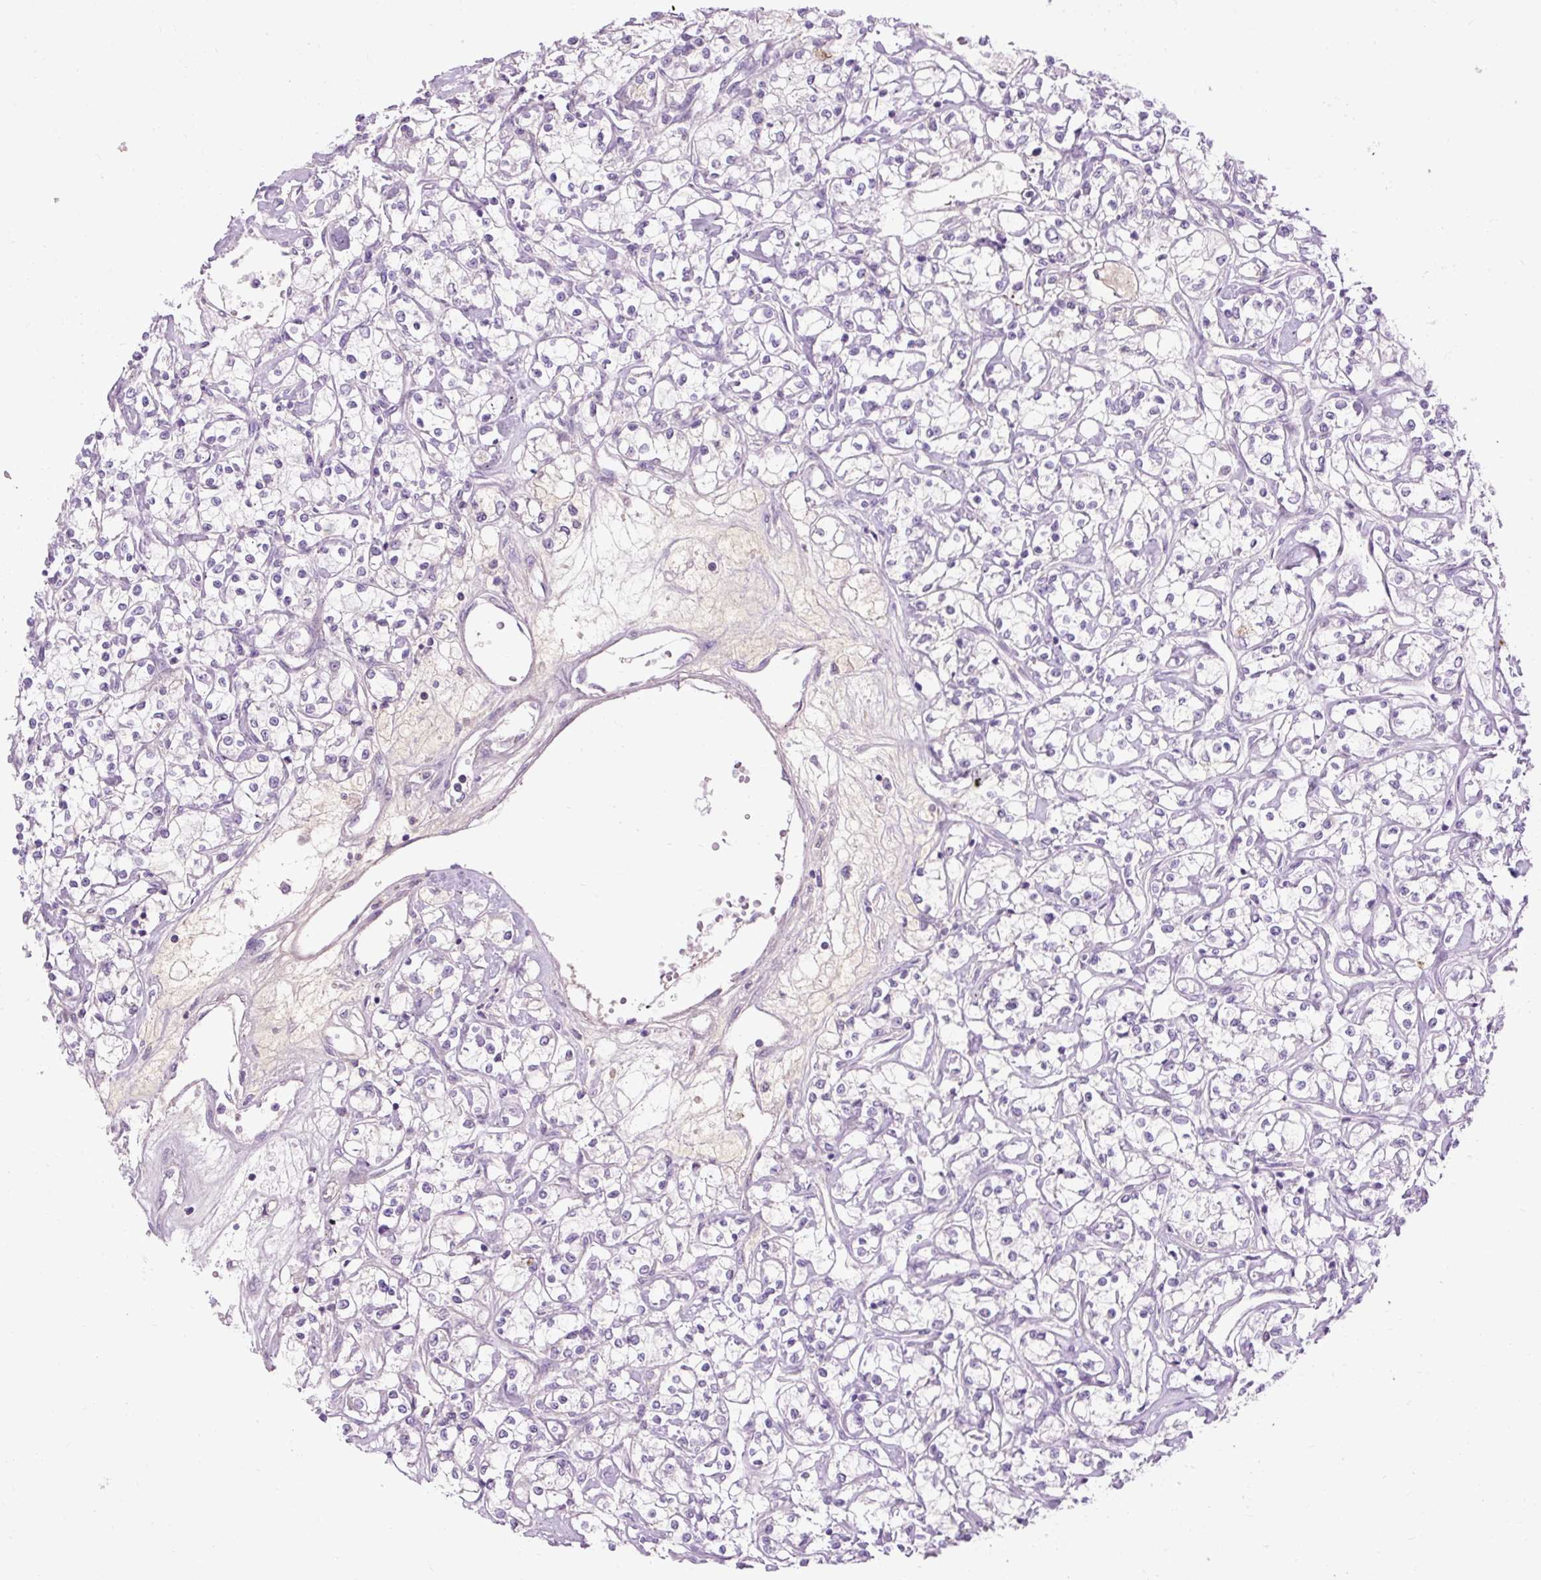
{"staining": {"intensity": "negative", "quantity": "none", "location": "none"}, "tissue": "renal cancer", "cell_type": "Tumor cells", "image_type": "cancer", "snomed": [{"axis": "morphology", "description": "Adenocarcinoma, NOS"}, {"axis": "topography", "description": "Kidney"}], "caption": "Renal adenocarcinoma was stained to show a protein in brown. There is no significant staining in tumor cells.", "gene": "ARRDC2", "patient": {"sex": "female", "age": 59}}